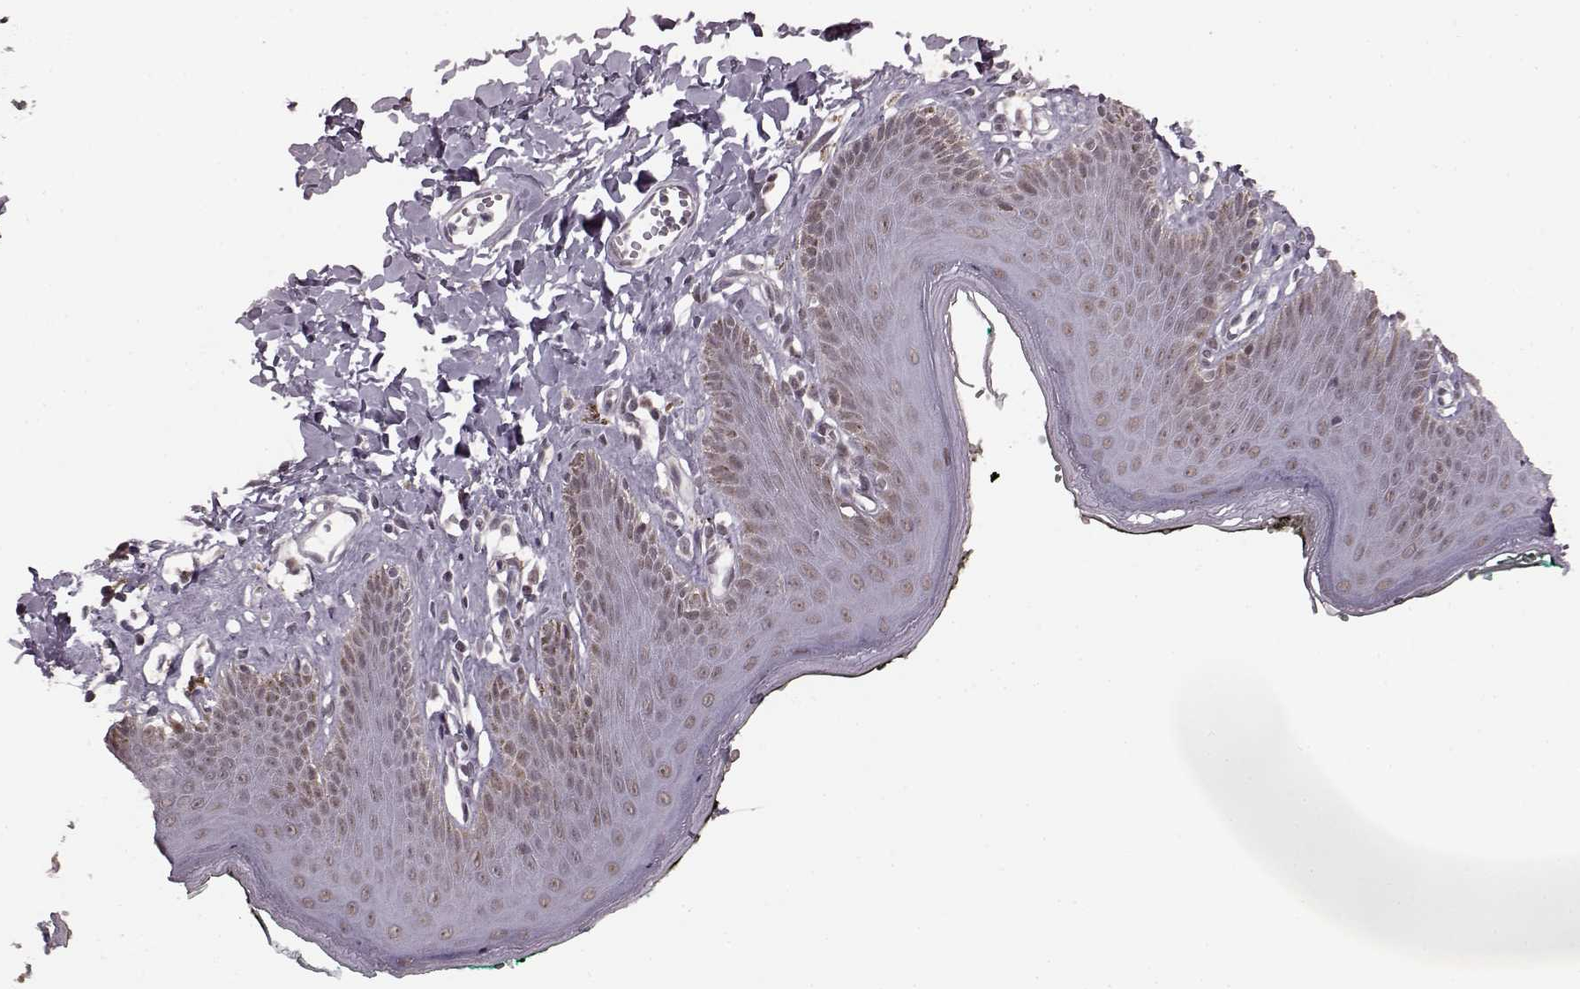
{"staining": {"intensity": "weak", "quantity": "<25%", "location": "nuclear"}, "tissue": "skin", "cell_type": "Epidermal cells", "image_type": "normal", "snomed": [{"axis": "morphology", "description": "Normal tissue, NOS"}, {"axis": "topography", "description": "Vulva"}, {"axis": "topography", "description": "Peripheral nerve tissue"}], "caption": "Photomicrograph shows no significant protein staining in epidermal cells of normal skin. (DAB immunohistochemistry with hematoxylin counter stain).", "gene": "PLCB4", "patient": {"sex": "female", "age": 66}}